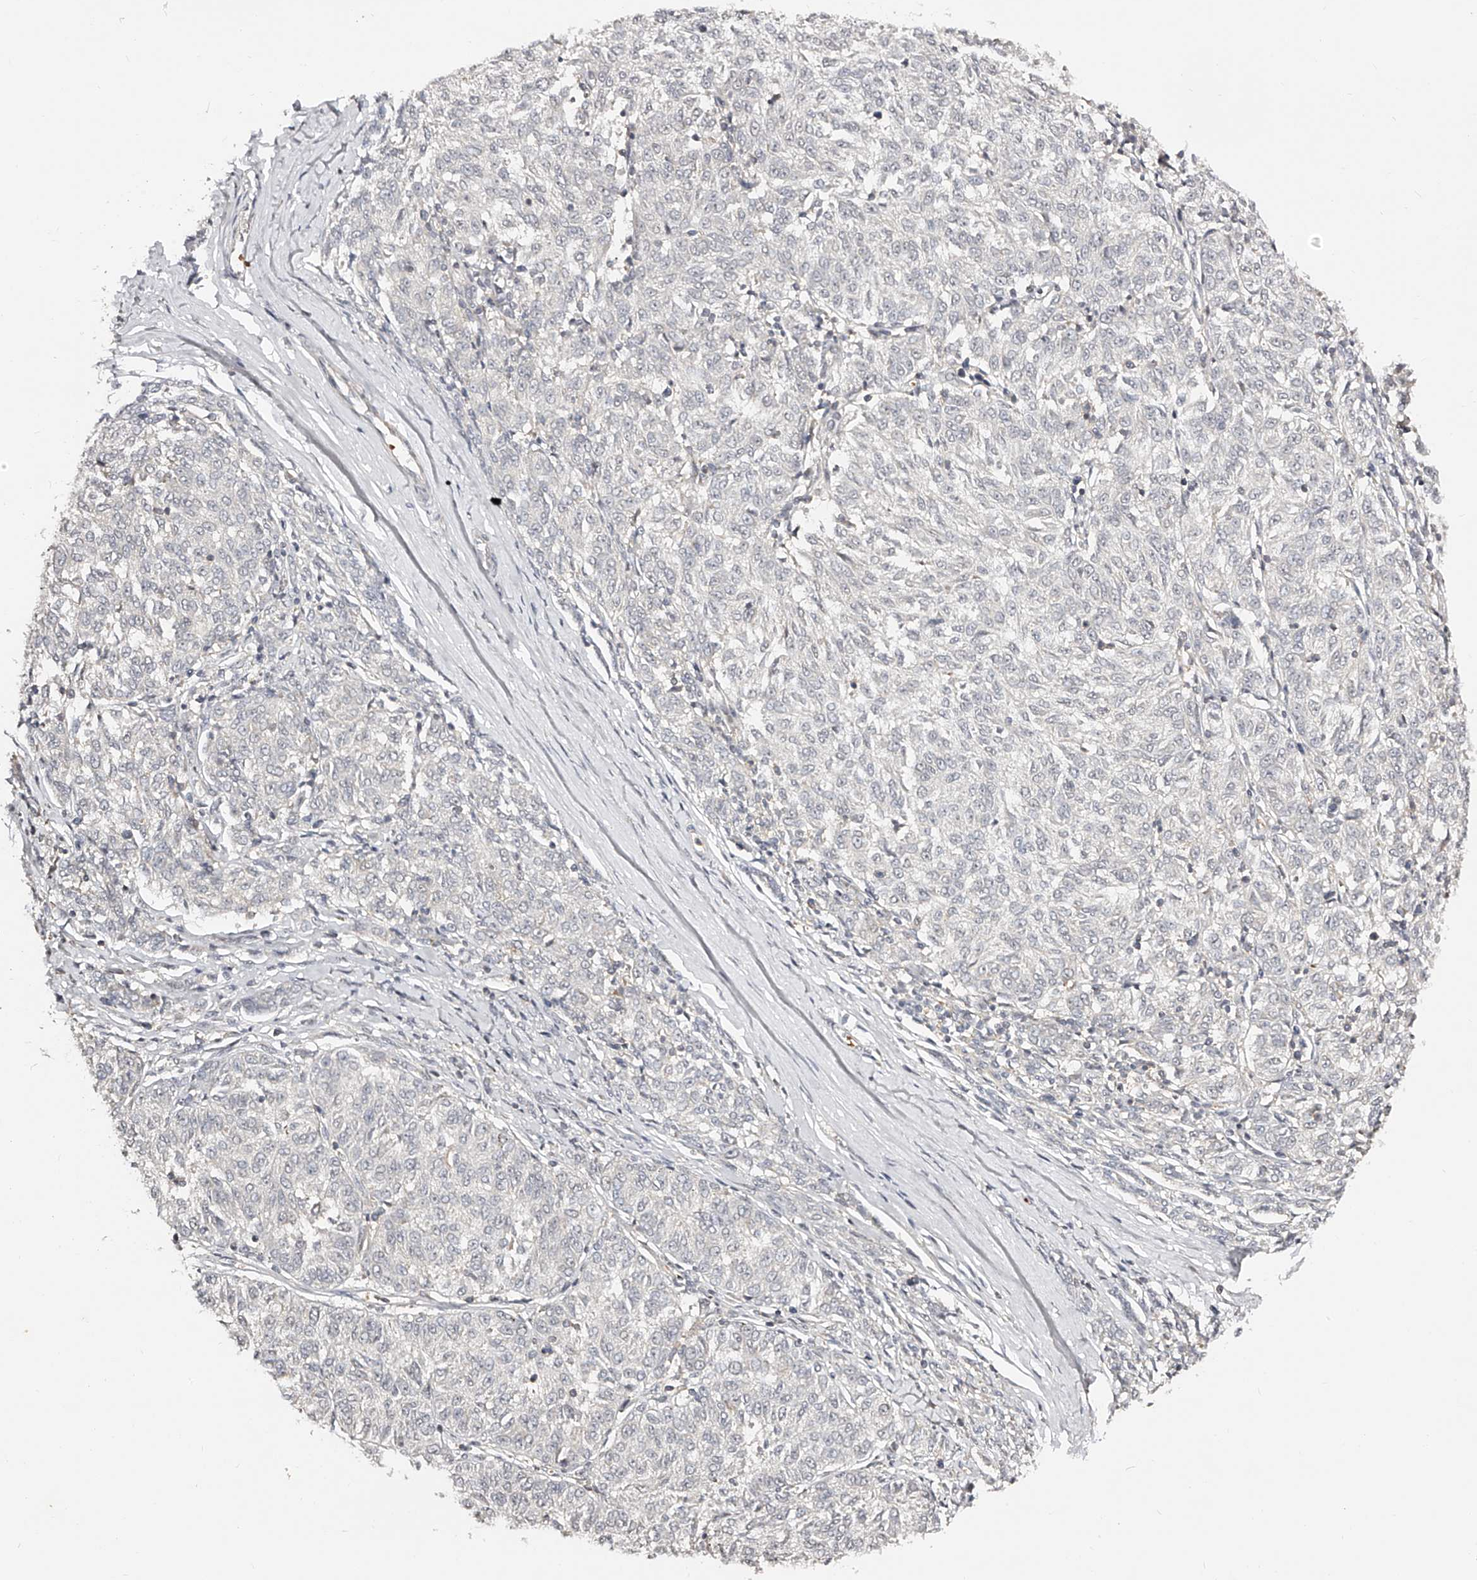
{"staining": {"intensity": "negative", "quantity": "none", "location": "none"}, "tissue": "melanoma", "cell_type": "Tumor cells", "image_type": "cancer", "snomed": [{"axis": "morphology", "description": "Malignant melanoma, NOS"}, {"axis": "topography", "description": "Skin"}], "caption": "The photomicrograph displays no significant staining in tumor cells of melanoma. (DAB (3,3'-diaminobenzidine) IHC visualized using brightfield microscopy, high magnification).", "gene": "ZNF789", "patient": {"sex": "female", "age": 72}}